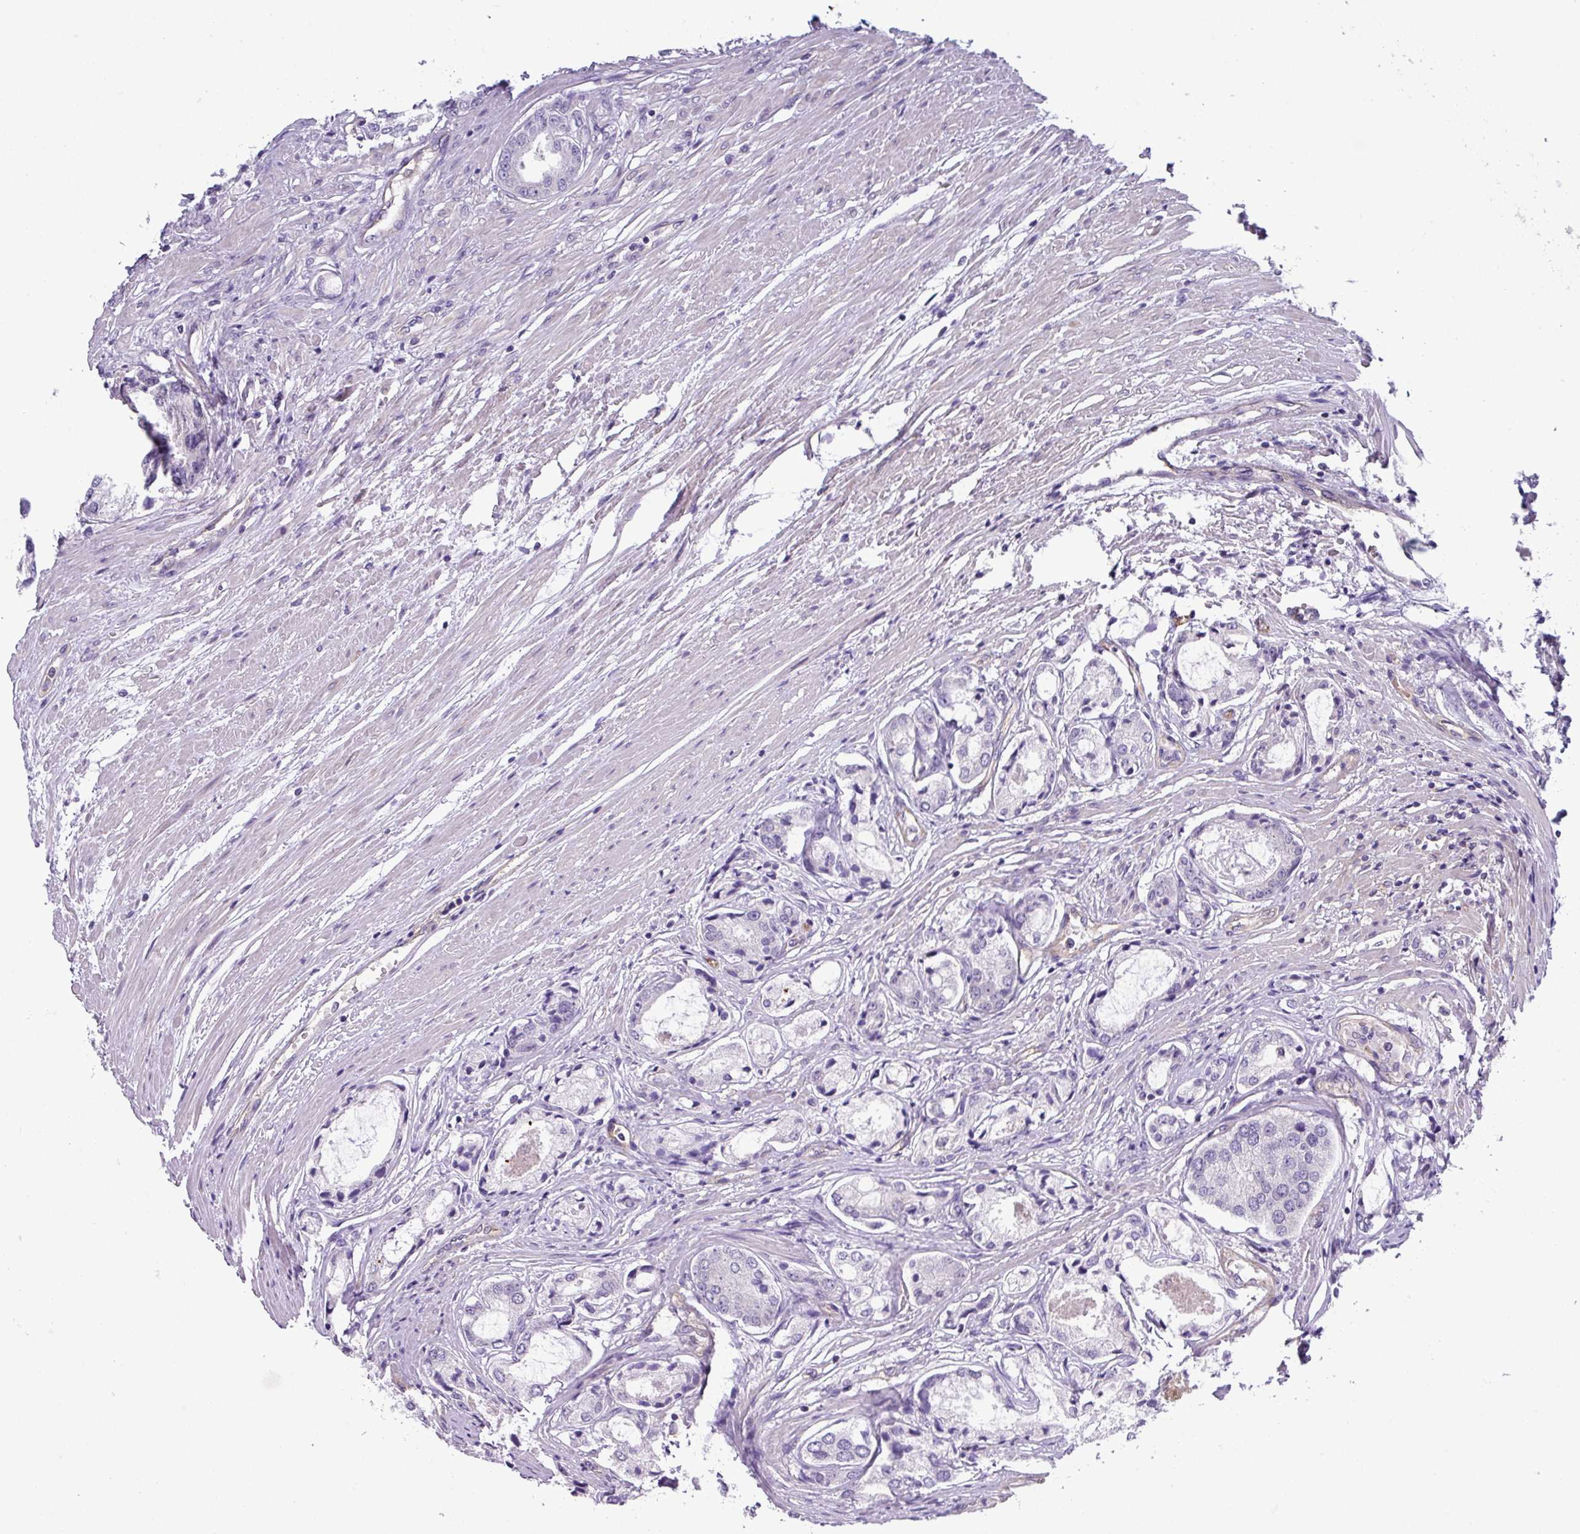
{"staining": {"intensity": "negative", "quantity": "none", "location": "none"}, "tissue": "prostate cancer", "cell_type": "Tumor cells", "image_type": "cancer", "snomed": [{"axis": "morphology", "description": "Adenocarcinoma, Low grade"}, {"axis": "topography", "description": "Prostate"}], "caption": "Prostate cancer (adenocarcinoma (low-grade)) stained for a protein using immunohistochemistry displays no staining tumor cells.", "gene": "SLC23A2", "patient": {"sex": "male", "age": 68}}